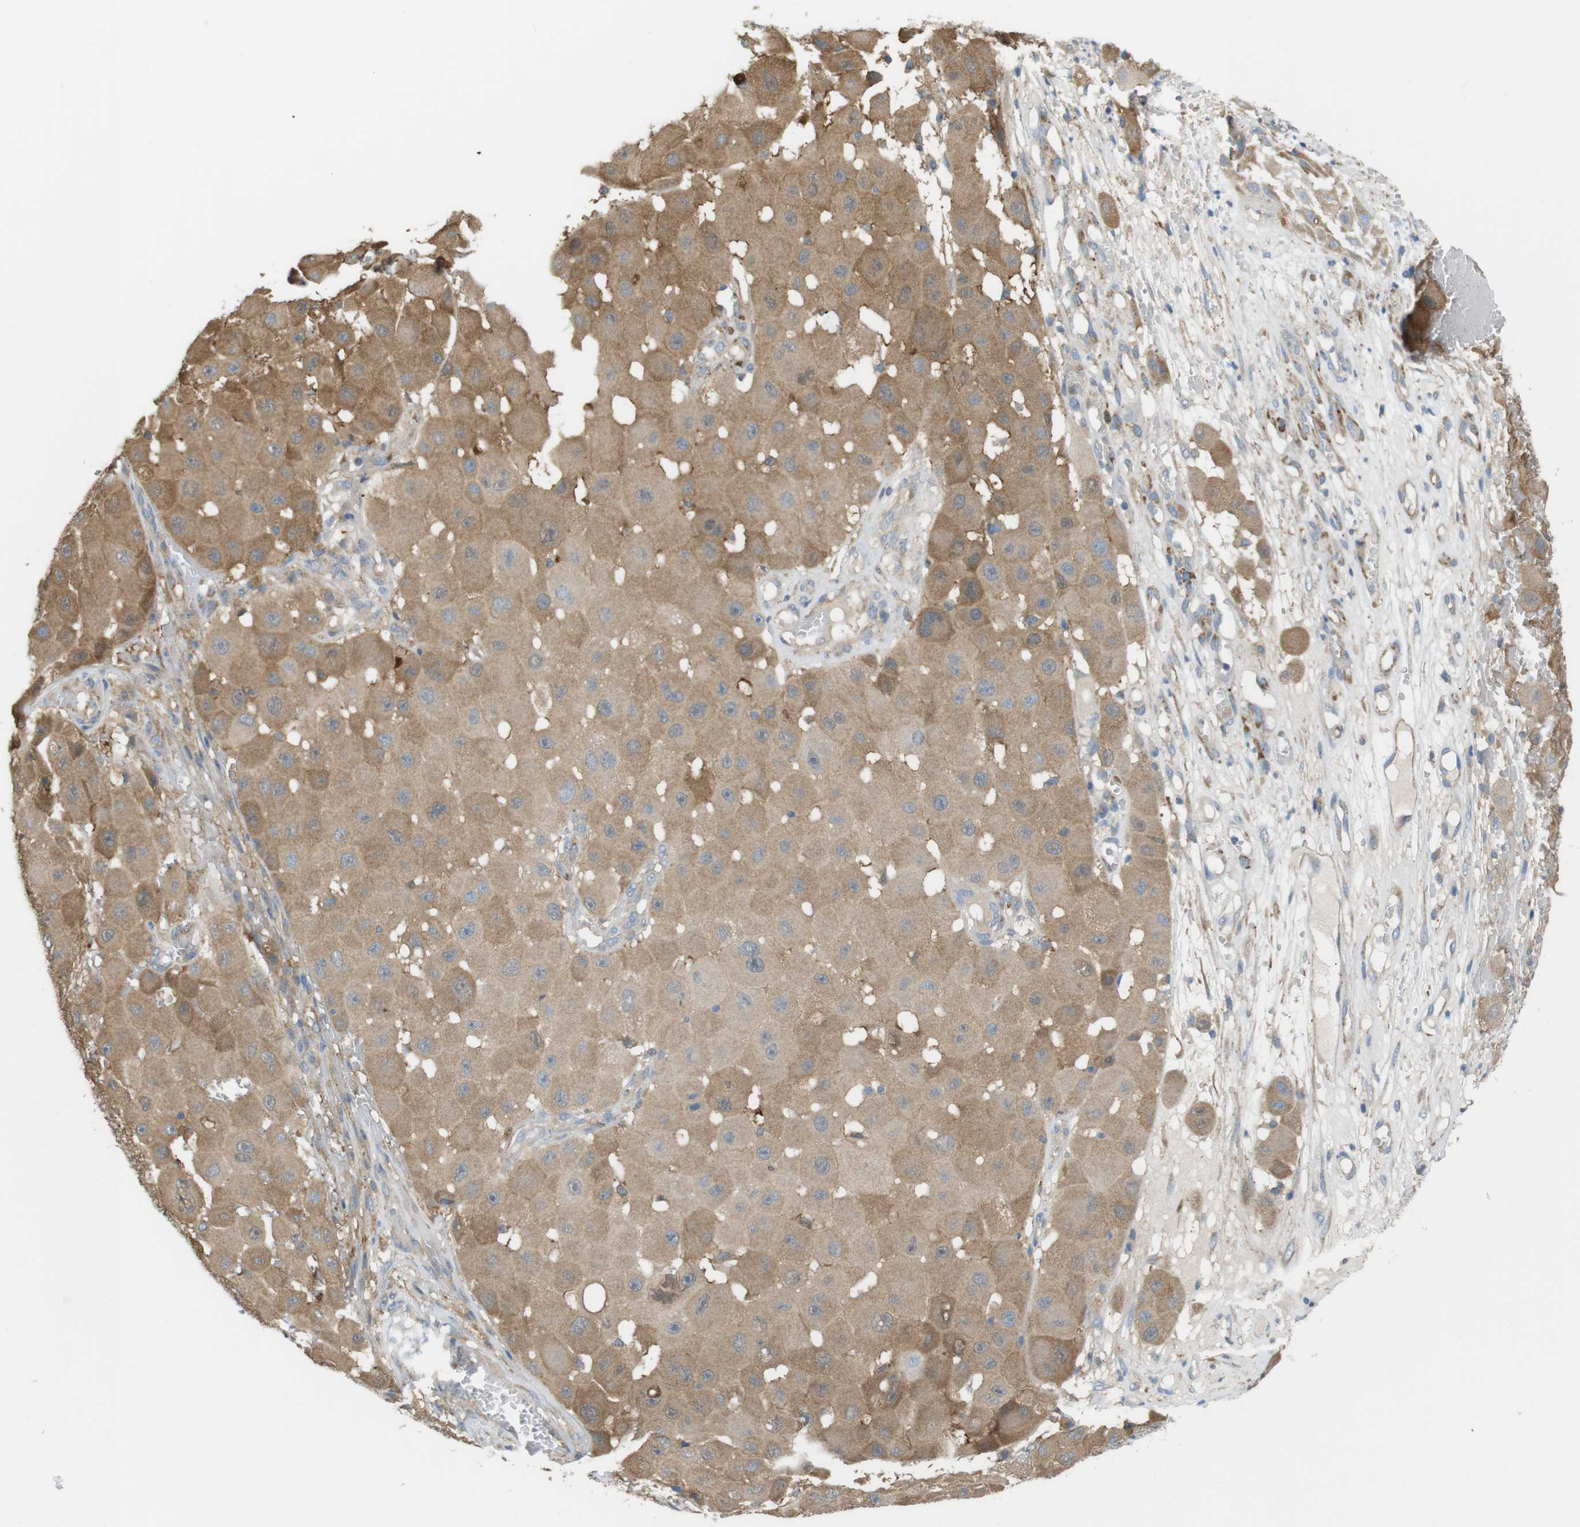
{"staining": {"intensity": "moderate", "quantity": ">75%", "location": "cytoplasmic/membranous"}, "tissue": "melanoma", "cell_type": "Tumor cells", "image_type": "cancer", "snomed": [{"axis": "morphology", "description": "Malignant melanoma, NOS"}, {"axis": "topography", "description": "Skin"}], "caption": "The immunohistochemical stain shows moderate cytoplasmic/membranous expression in tumor cells of melanoma tissue.", "gene": "PEPD", "patient": {"sex": "female", "age": 81}}